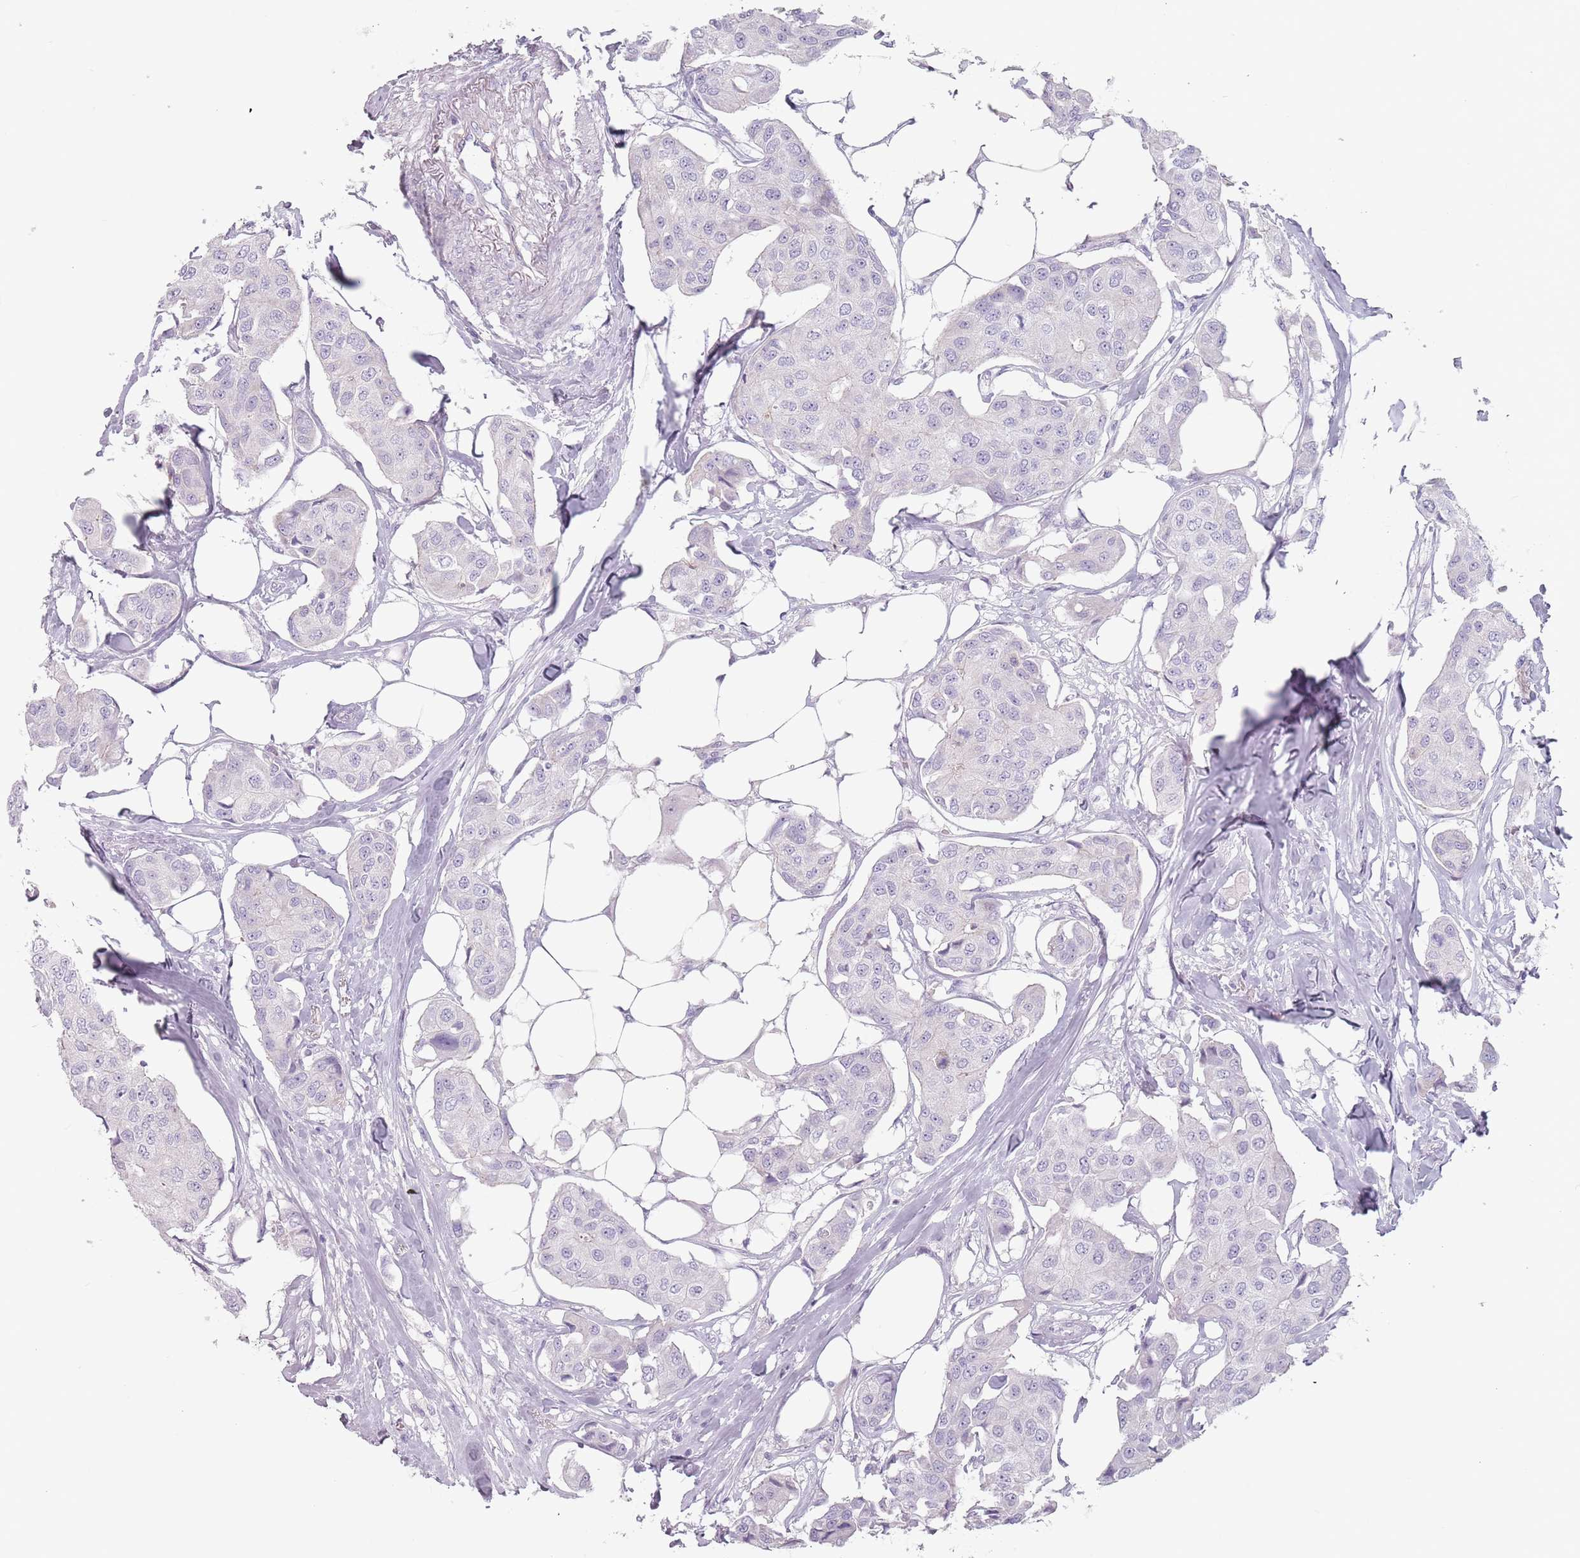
{"staining": {"intensity": "negative", "quantity": "none", "location": "none"}, "tissue": "breast cancer", "cell_type": "Tumor cells", "image_type": "cancer", "snomed": [{"axis": "morphology", "description": "Duct carcinoma"}, {"axis": "topography", "description": "Breast"}, {"axis": "topography", "description": "Lymph node"}], "caption": "The image shows no staining of tumor cells in breast cancer.", "gene": "ZNF584", "patient": {"sex": "female", "age": 80}}